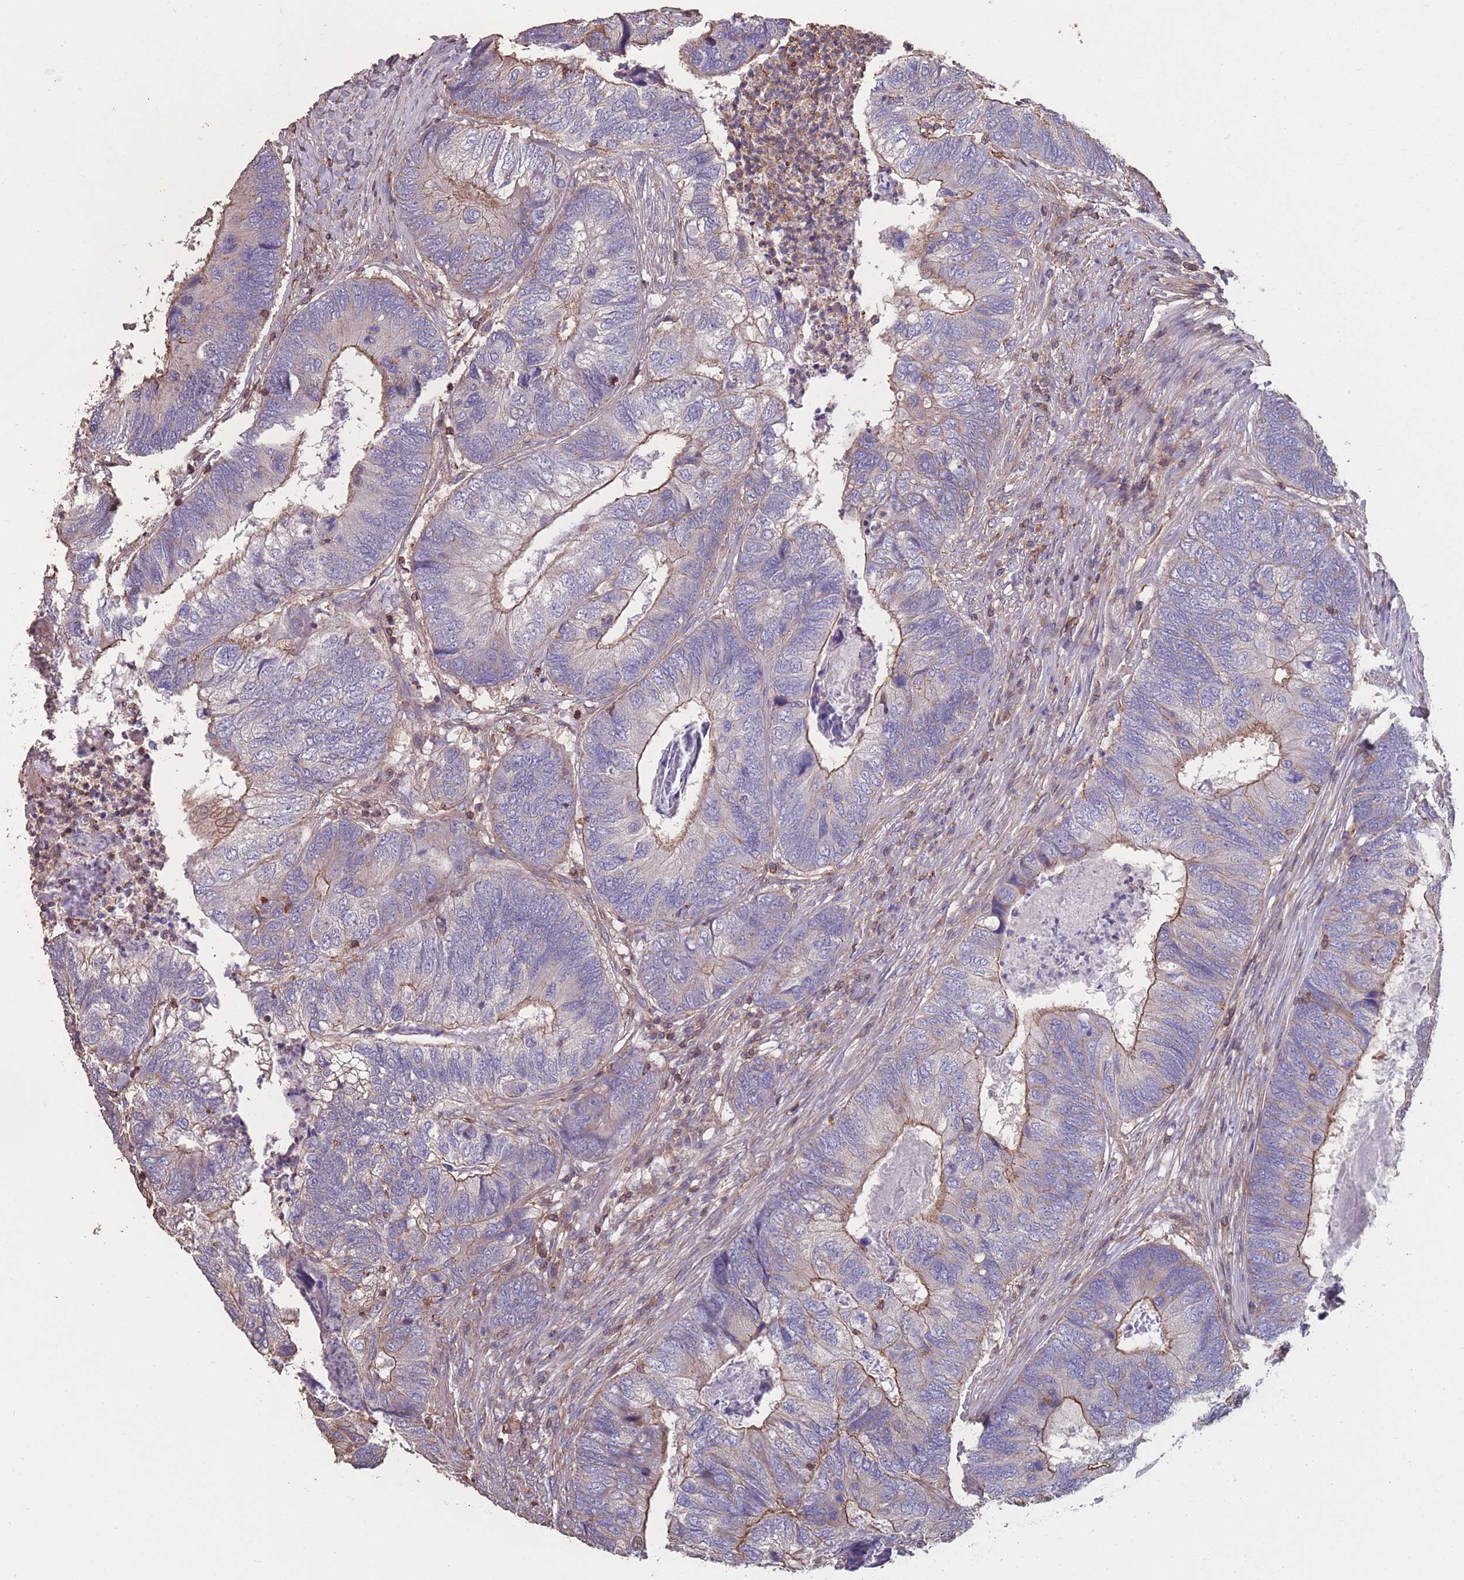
{"staining": {"intensity": "moderate", "quantity": "<25%", "location": "cytoplasmic/membranous"}, "tissue": "colorectal cancer", "cell_type": "Tumor cells", "image_type": "cancer", "snomed": [{"axis": "morphology", "description": "Adenocarcinoma, NOS"}, {"axis": "topography", "description": "Colon"}], "caption": "Human colorectal adenocarcinoma stained for a protein (brown) demonstrates moderate cytoplasmic/membranous positive positivity in approximately <25% of tumor cells.", "gene": "NUDT21", "patient": {"sex": "female", "age": 67}}